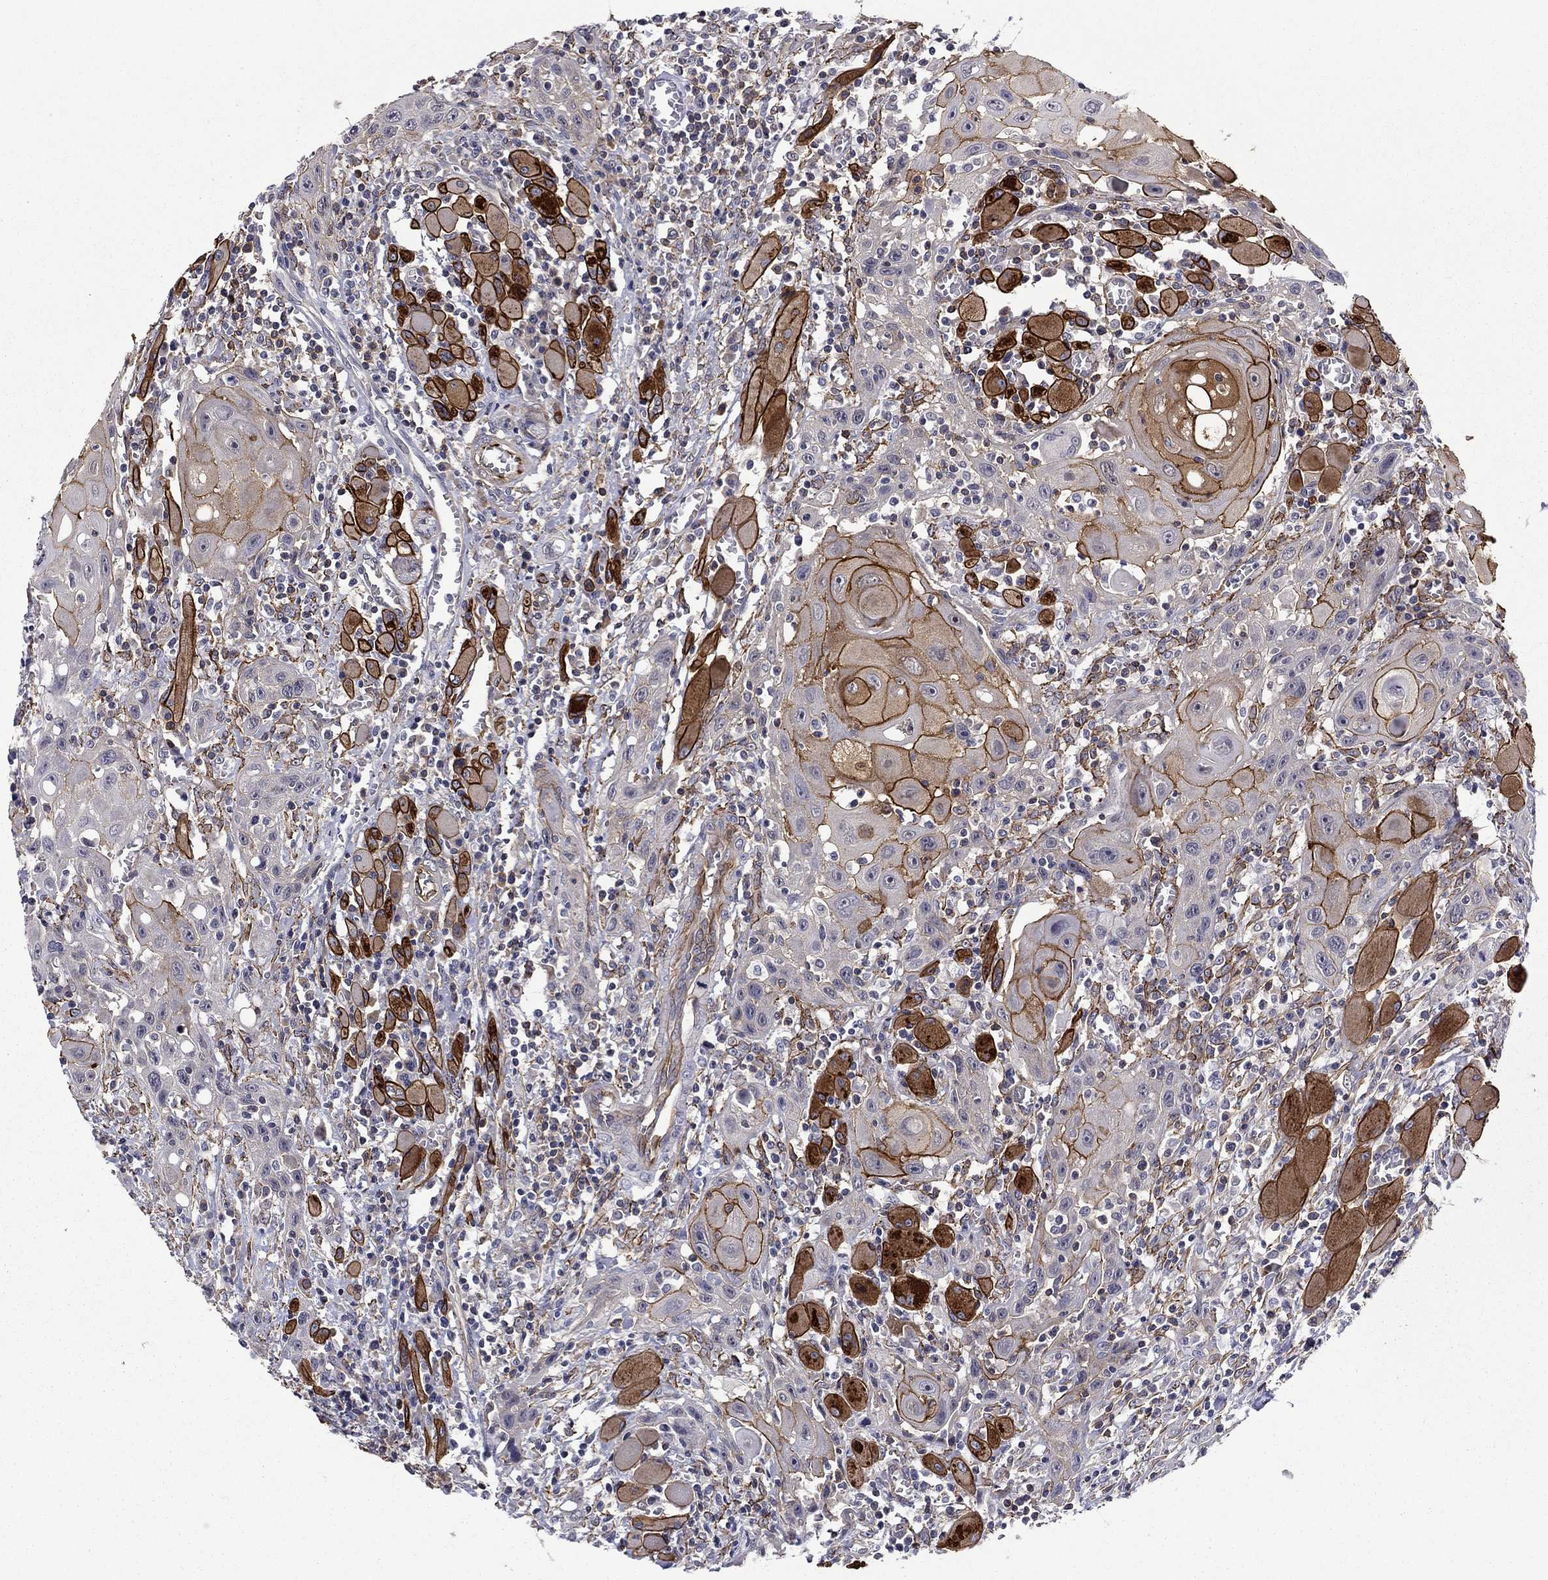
{"staining": {"intensity": "strong", "quantity": "25%-75%", "location": "cytoplasmic/membranous"}, "tissue": "head and neck cancer", "cell_type": "Tumor cells", "image_type": "cancer", "snomed": [{"axis": "morphology", "description": "Normal tissue, NOS"}, {"axis": "morphology", "description": "Squamous cell carcinoma, NOS"}, {"axis": "topography", "description": "Oral tissue"}, {"axis": "topography", "description": "Head-Neck"}], "caption": "Immunohistochemical staining of head and neck cancer displays strong cytoplasmic/membranous protein expression in approximately 25%-75% of tumor cells.", "gene": "LMO7", "patient": {"sex": "male", "age": 71}}